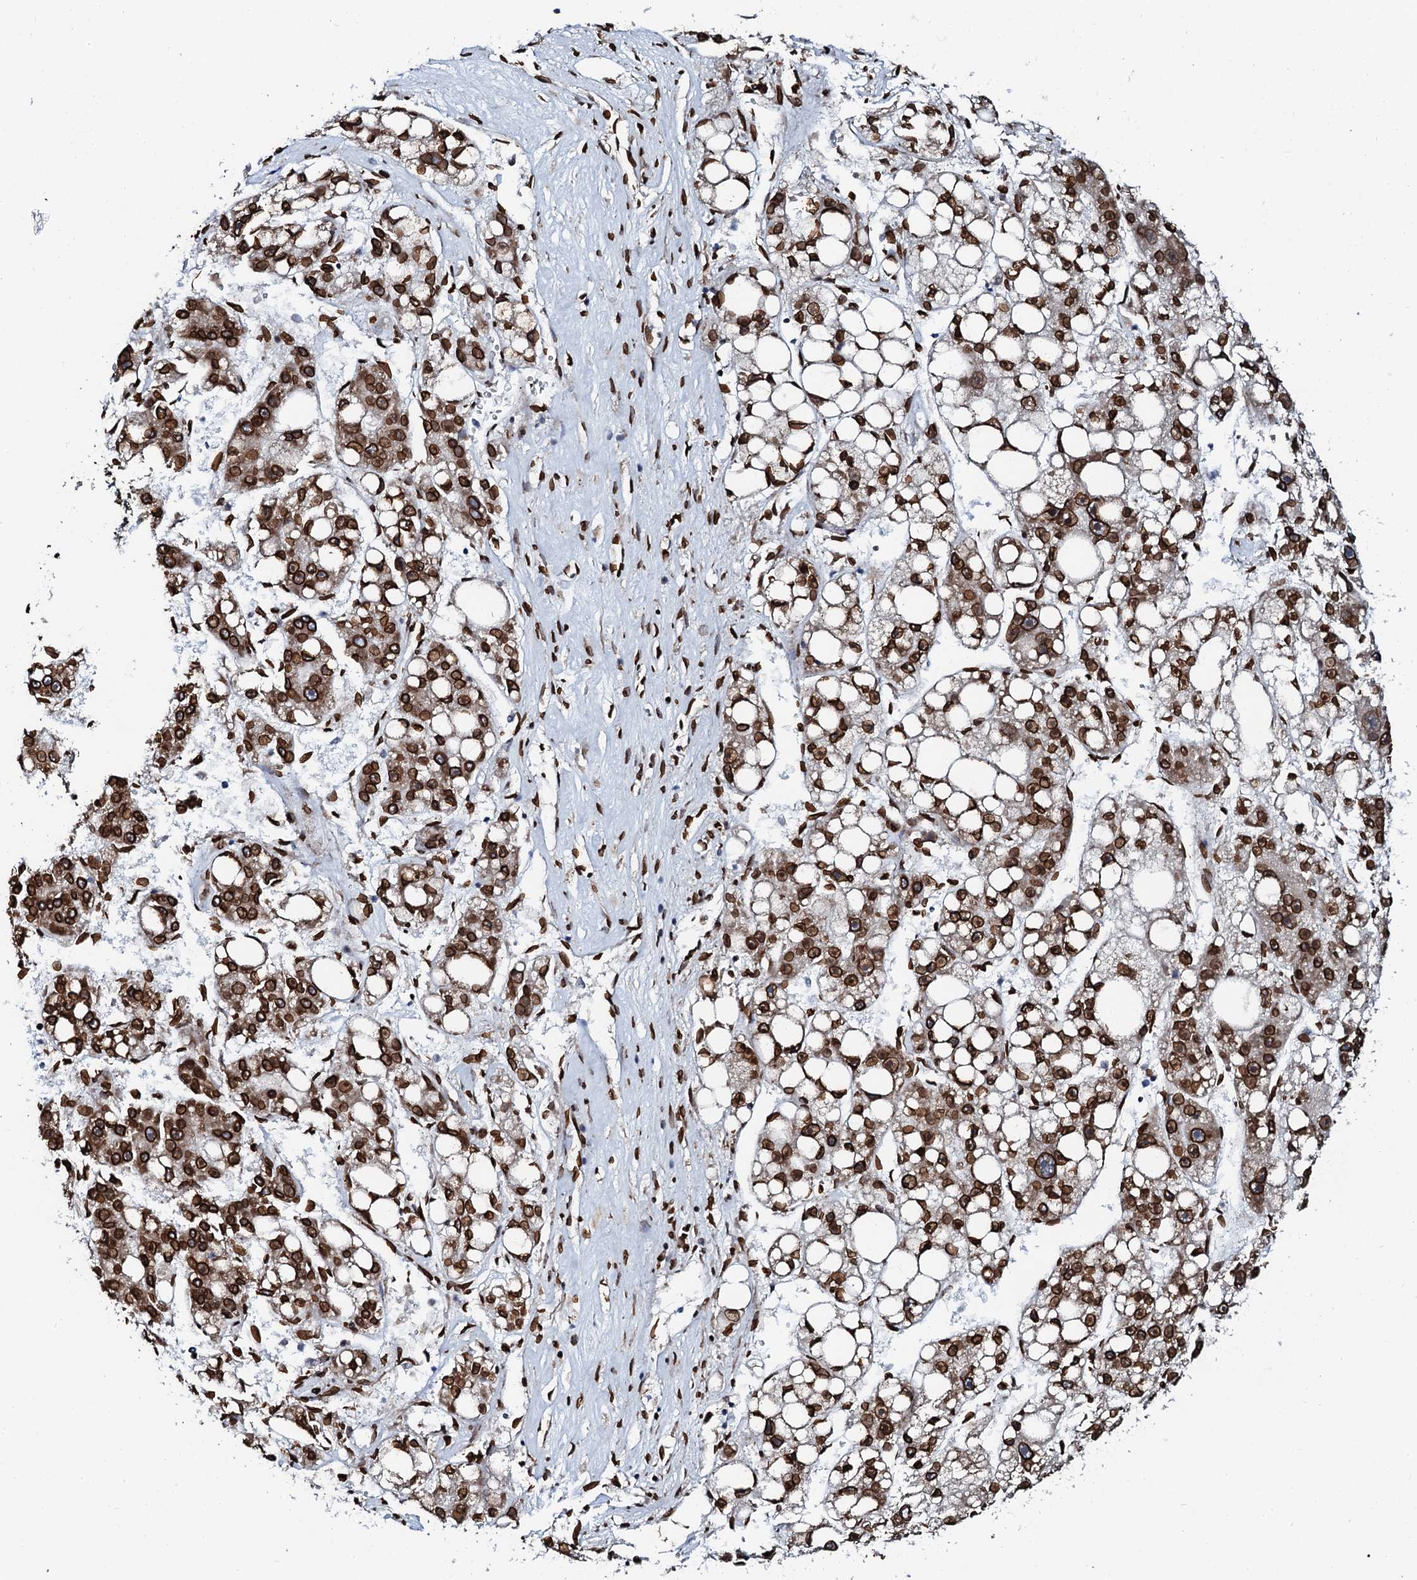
{"staining": {"intensity": "strong", "quantity": ">75%", "location": "cytoplasmic/membranous,nuclear"}, "tissue": "liver cancer", "cell_type": "Tumor cells", "image_type": "cancer", "snomed": [{"axis": "morphology", "description": "Carcinoma, Hepatocellular, NOS"}, {"axis": "topography", "description": "Liver"}], "caption": "There is high levels of strong cytoplasmic/membranous and nuclear expression in tumor cells of hepatocellular carcinoma (liver), as demonstrated by immunohistochemical staining (brown color).", "gene": "KATNAL2", "patient": {"sex": "female", "age": 61}}